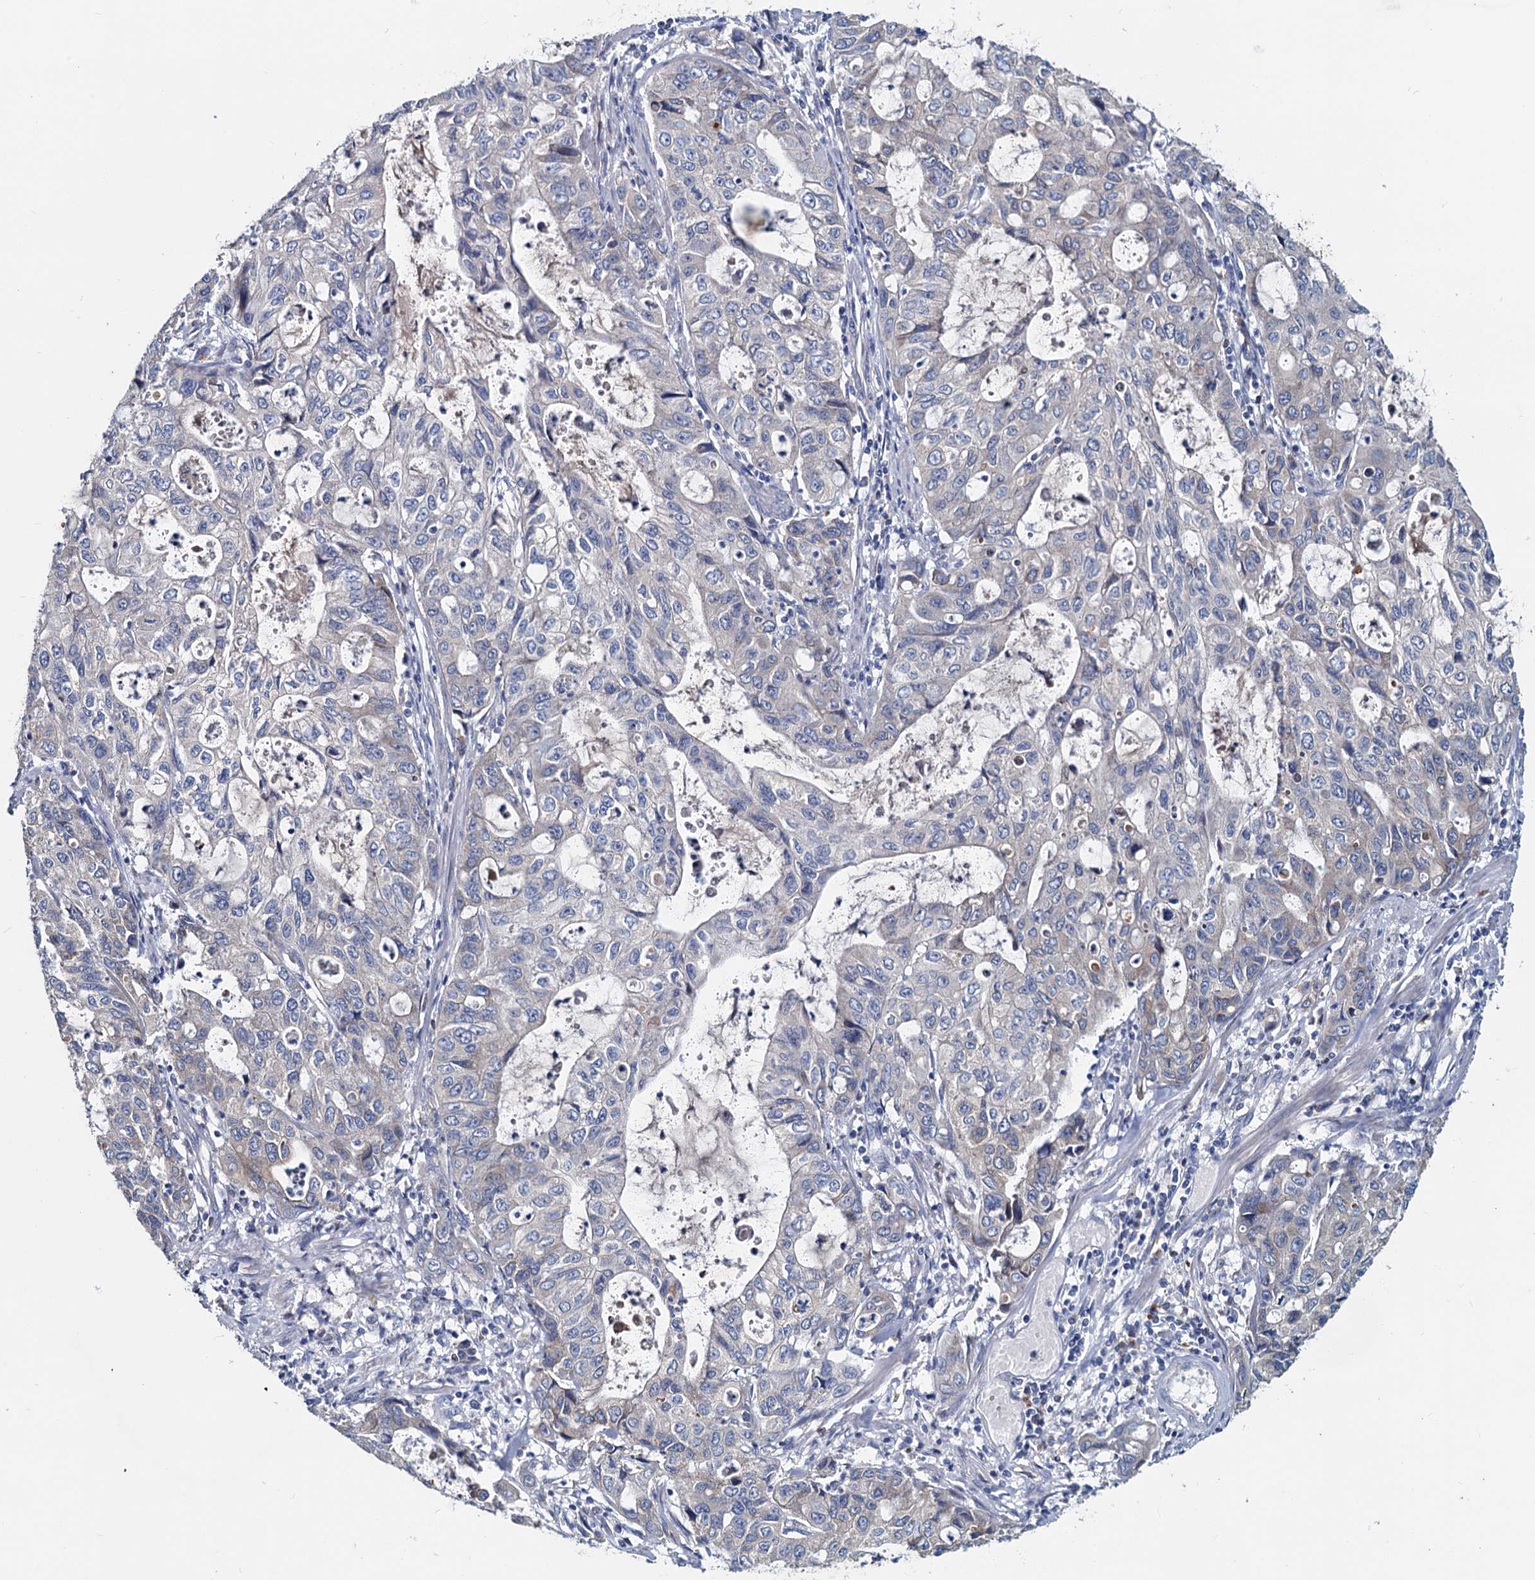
{"staining": {"intensity": "negative", "quantity": "none", "location": "none"}, "tissue": "stomach cancer", "cell_type": "Tumor cells", "image_type": "cancer", "snomed": [{"axis": "morphology", "description": "Adenocarcinoma, NOS"}, {"axis": "topography", "description": "Stomach, upper"}], "caption": "This is an IHC micrograph of stomach adenocarcinoma. There is no positivity in tumor cells.", "gene": "TMX2", "patient": {"sex": "female", "age": 52}}